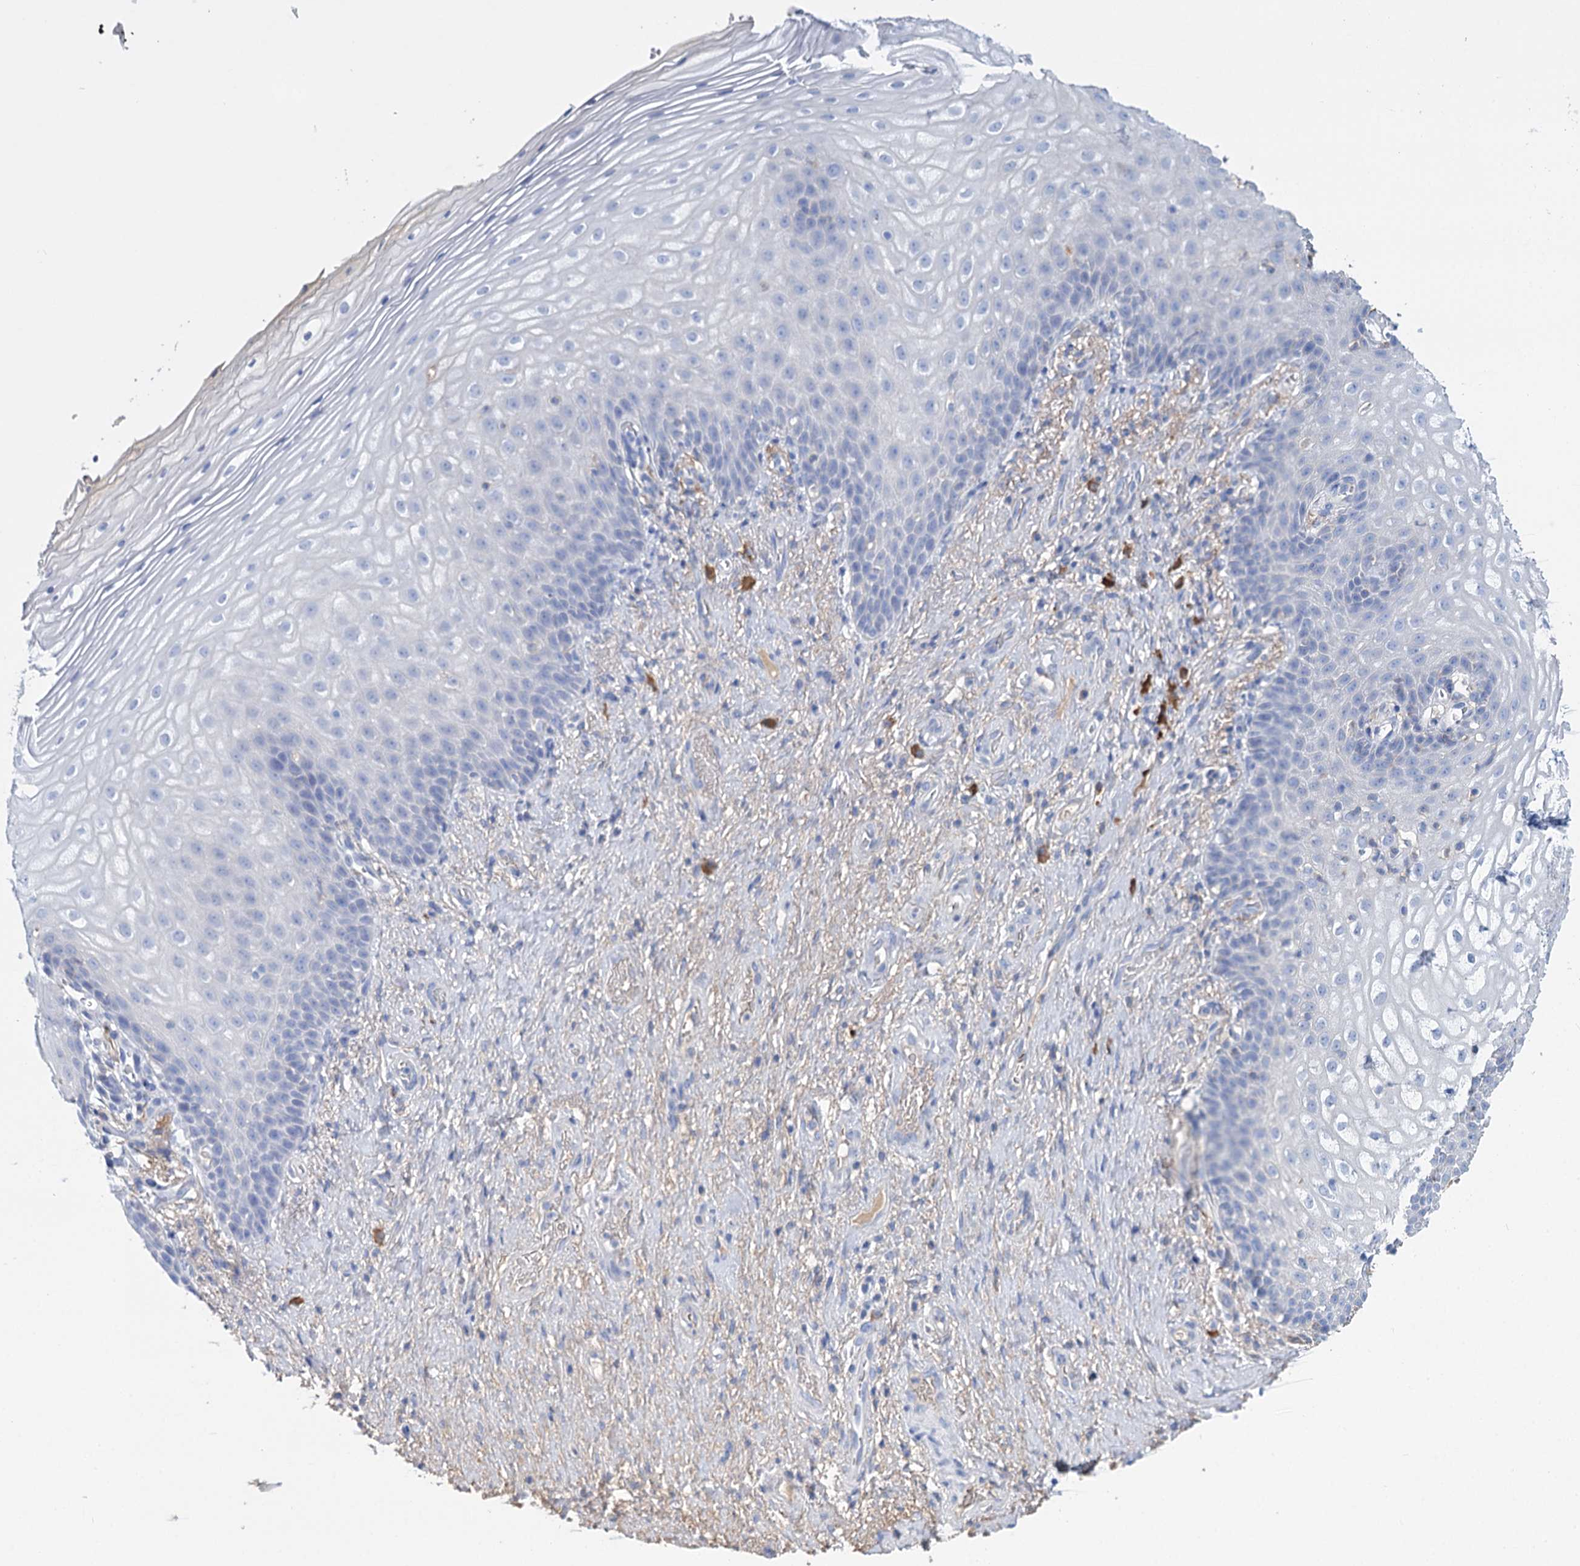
{"staining": {"intensity": "negative", "quantity": "none", "location": "none"}, "tissue": "vagina", "cell_type": "Squamous epithelial cells", "image_type": "normal", "snomed": [{"axis": "morphology", "description": "Normal tissue, NOS"}, {"axis": "topography", "description": "Vagina"}], "caption": "Unremarkable vagina was stained to show a protein in brown. There is no significant positivity in squamous epithelial cells.", "gene": "FBXW12", "patient": {"sex": "female", "age": 60}}